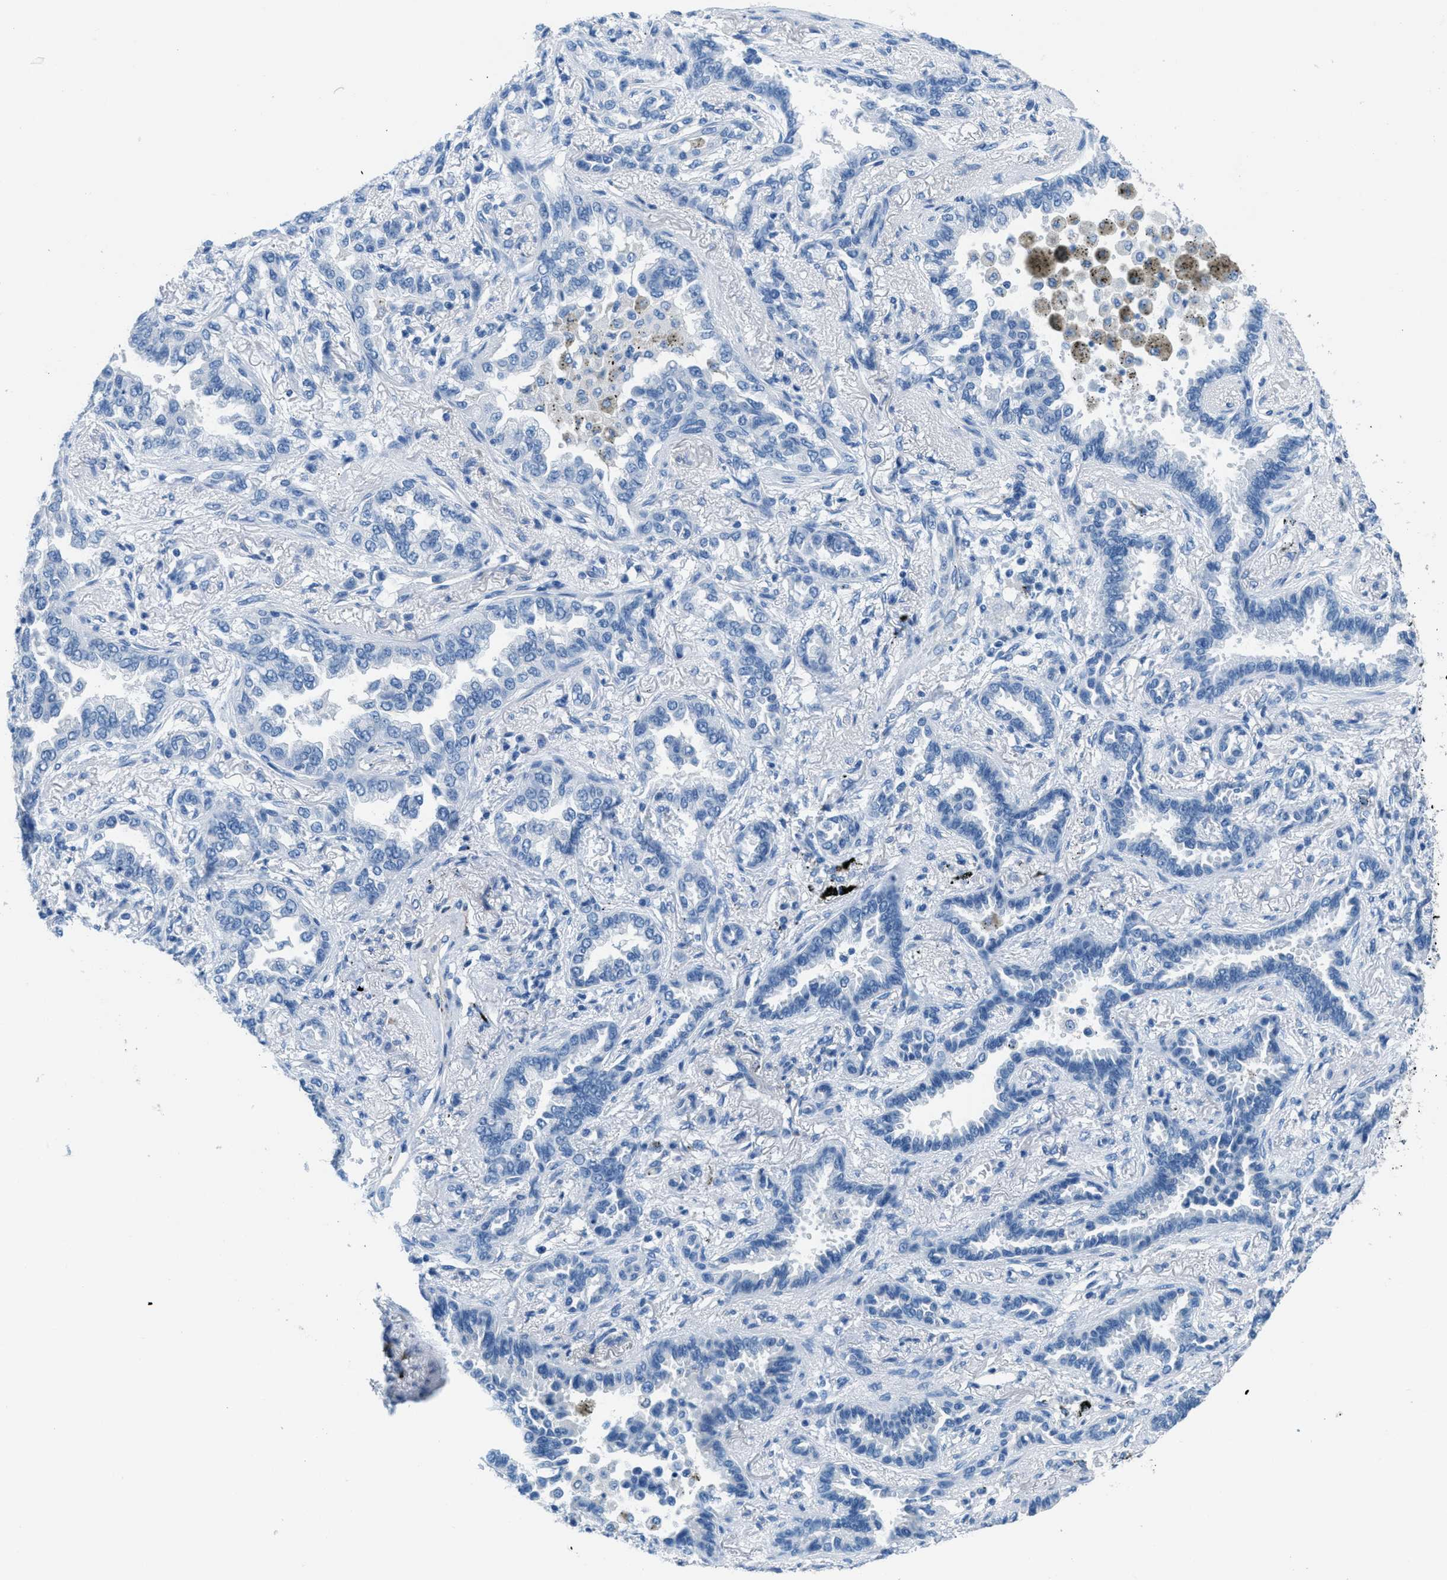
{"staining": {"intensity": "negative", "quantity": "none", "location": "none"}, "tissue": "lung cancer", "cell_type": "Tumor cells", "image_type": "cancer", "snomed": [{"axis": "morphology", "description": "Normal tissue, NOS"}, {"axis": "morphology", "description": "Adenocarcinoma, NOS"}, {"axis": "topography", "description": "Lung"}], "caption": "This is an immunohistochemistry micrograph of adenocarcinoma (lung). There is no positivity in tumor cells.", "gene": "MGARP", "patient": {"sex": "male", "age": 59}}